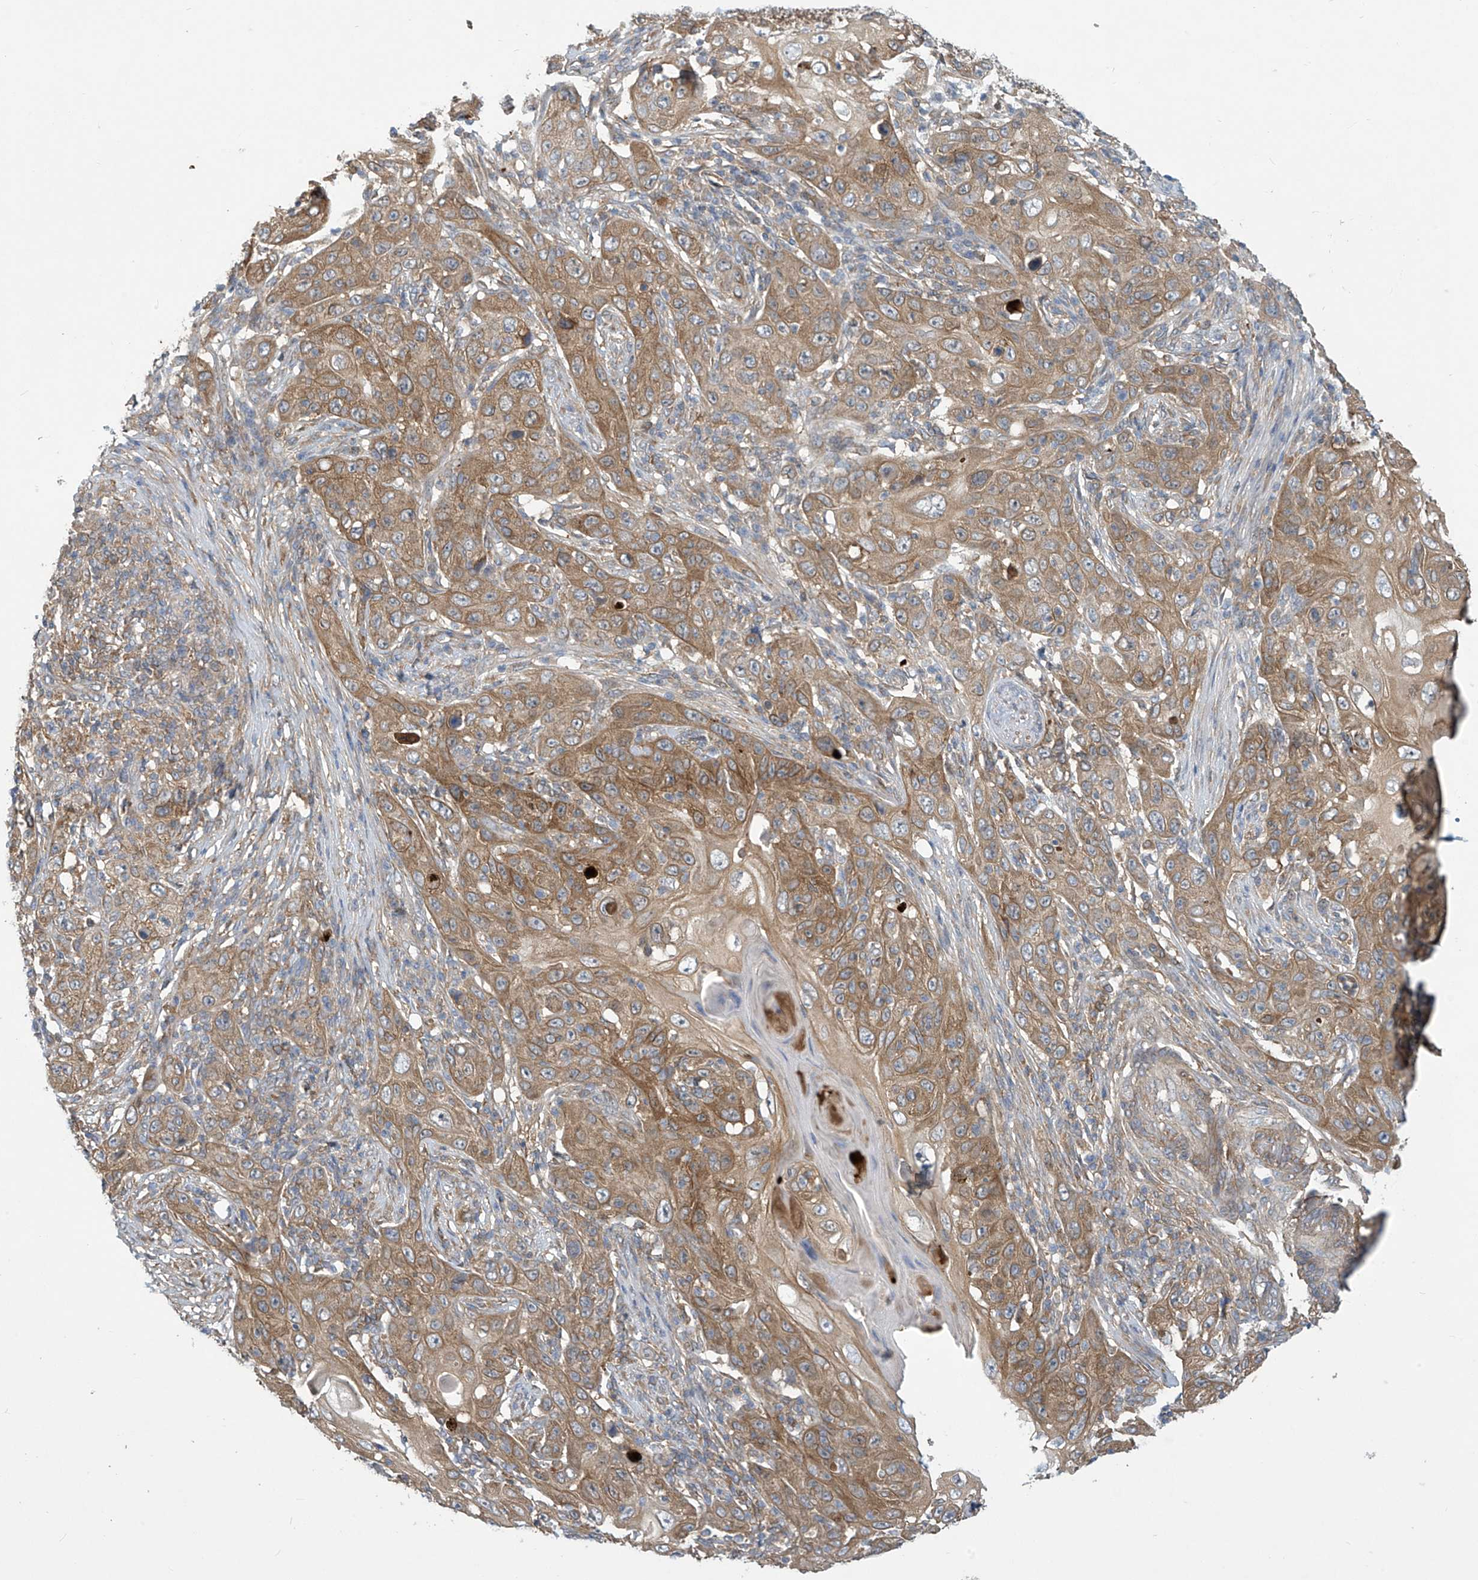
{"staining": {"intensity": "moderate", "quantity": ">75%", "location": "cytoplasmic/membranous"}, "tissue": "skin cancer", "cell_type": "Tumor cells", "image_type": "cancer", "snomed": [{"axis": "morphology", "description": "Squamous cell carcinoma, NOS"}, {"axis": "topography", "description": "Skin"}], "caption": "Protein positivity by immunohistochemistry displays moderate cytoplasmic/membranous staining in approximately >75% of tumor cells in squamous cell carcinoma (skin). The protein is shown in brown color, while the nuclei are stained blue.", "gene": "ADI1", "patient": {"sex": "female", "age": 88}}